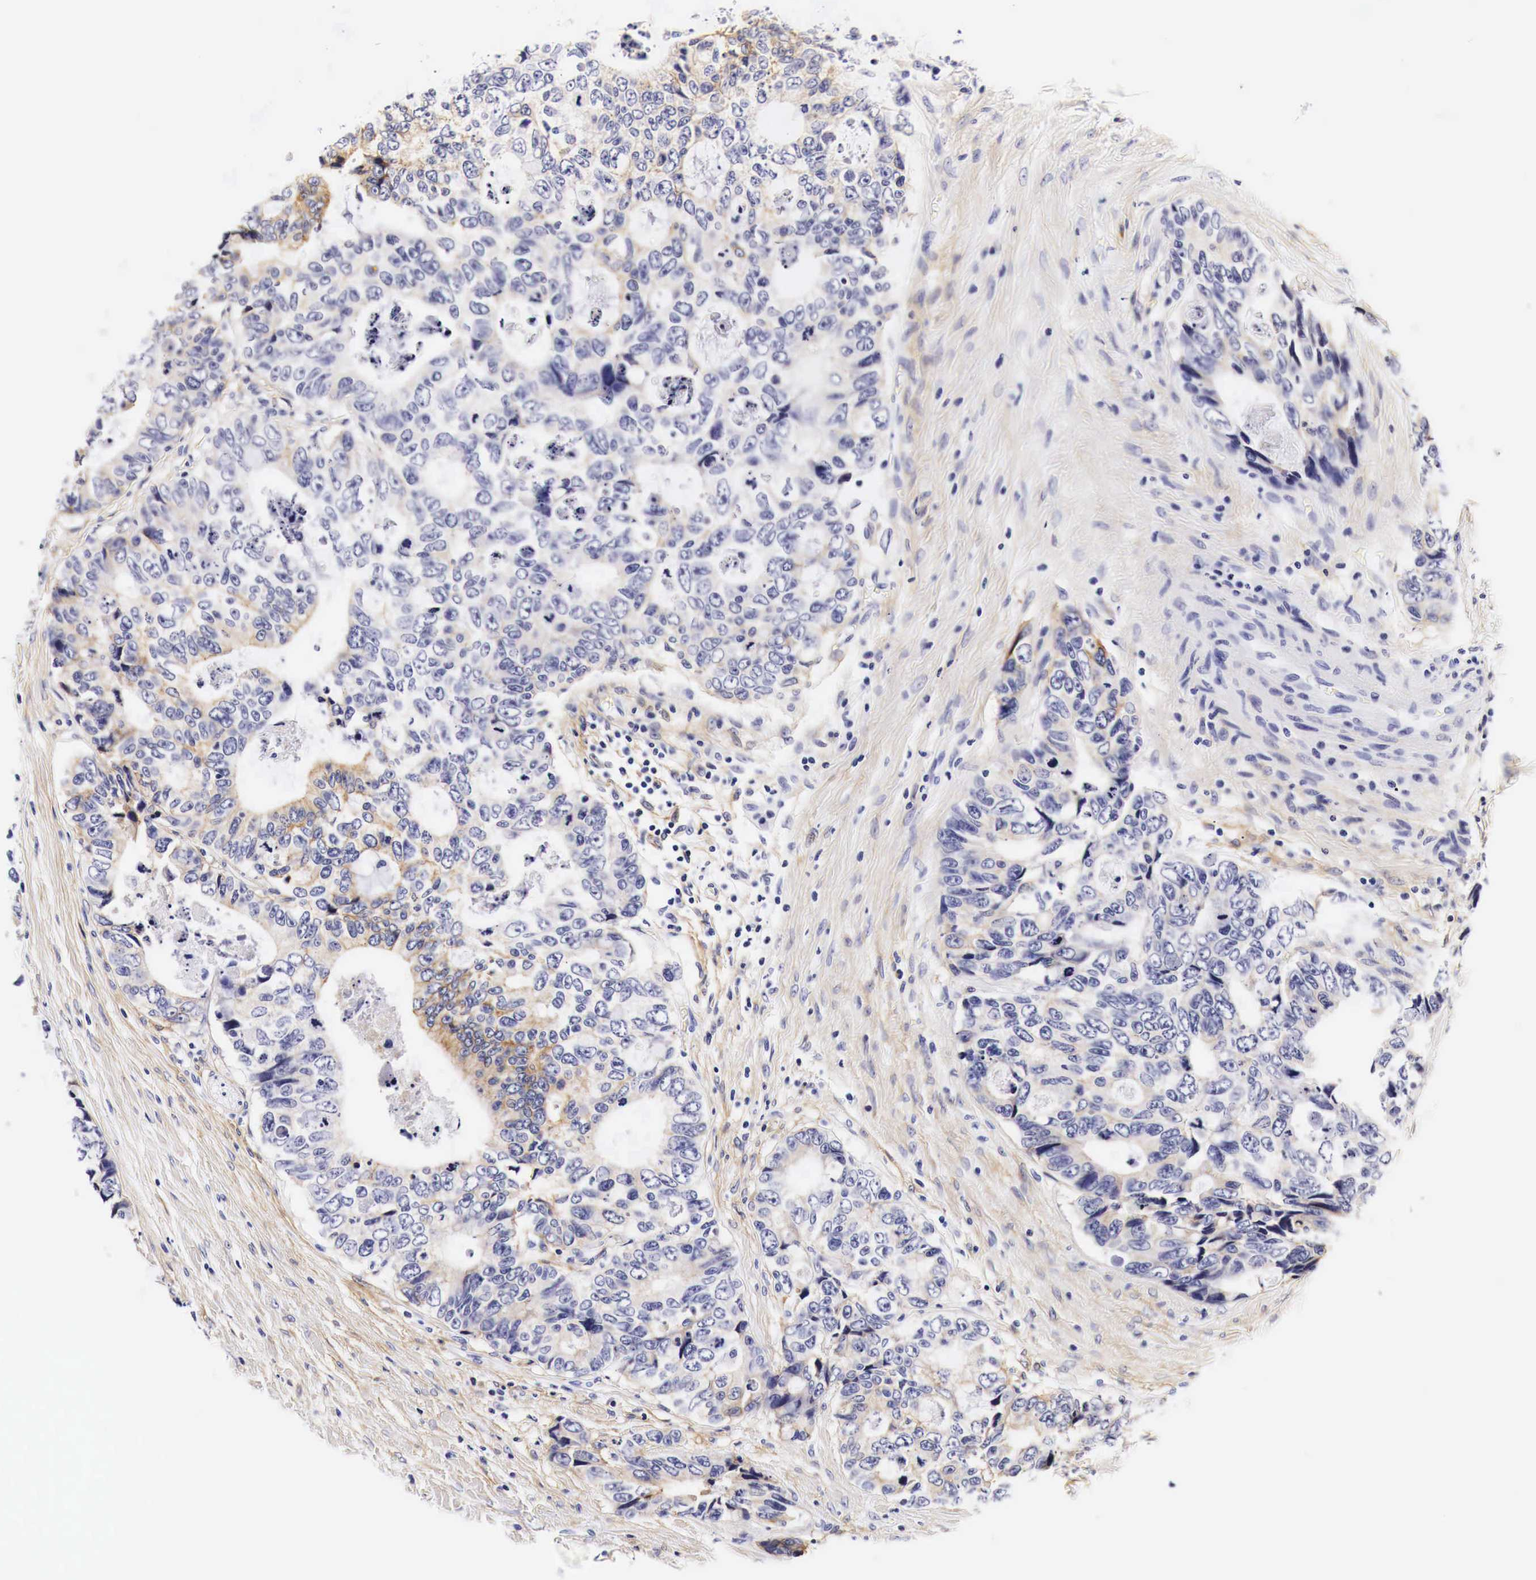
{"staining": {"intensity": "moderate", "quantity": "<25%", "location": "cytoplasmic/membranous"}, "tissue": "colorectal cancer", "cell_type": "Tumor cells", "image_type": "cancer", "snomed": [{"axis": "morphology", "description": "Adenocarcinoma, NOS"}, {"axis": "topography", "description": "Rectum"}], "caption": "DAB immunohistochemical staining of human colorectal cancer (adenocarcinoma) shows moderate cytoplasmic/membranous protein positivity in about <25% of tumor cells. The staining is performed using DAB (3,3'-diaminobenzidine) brown chromogen to label protein expression. The nuclei are counter-stained blue using hematoxylin.", "gene": "EGFR", "patient": {"sex": "female", "age": 67}}